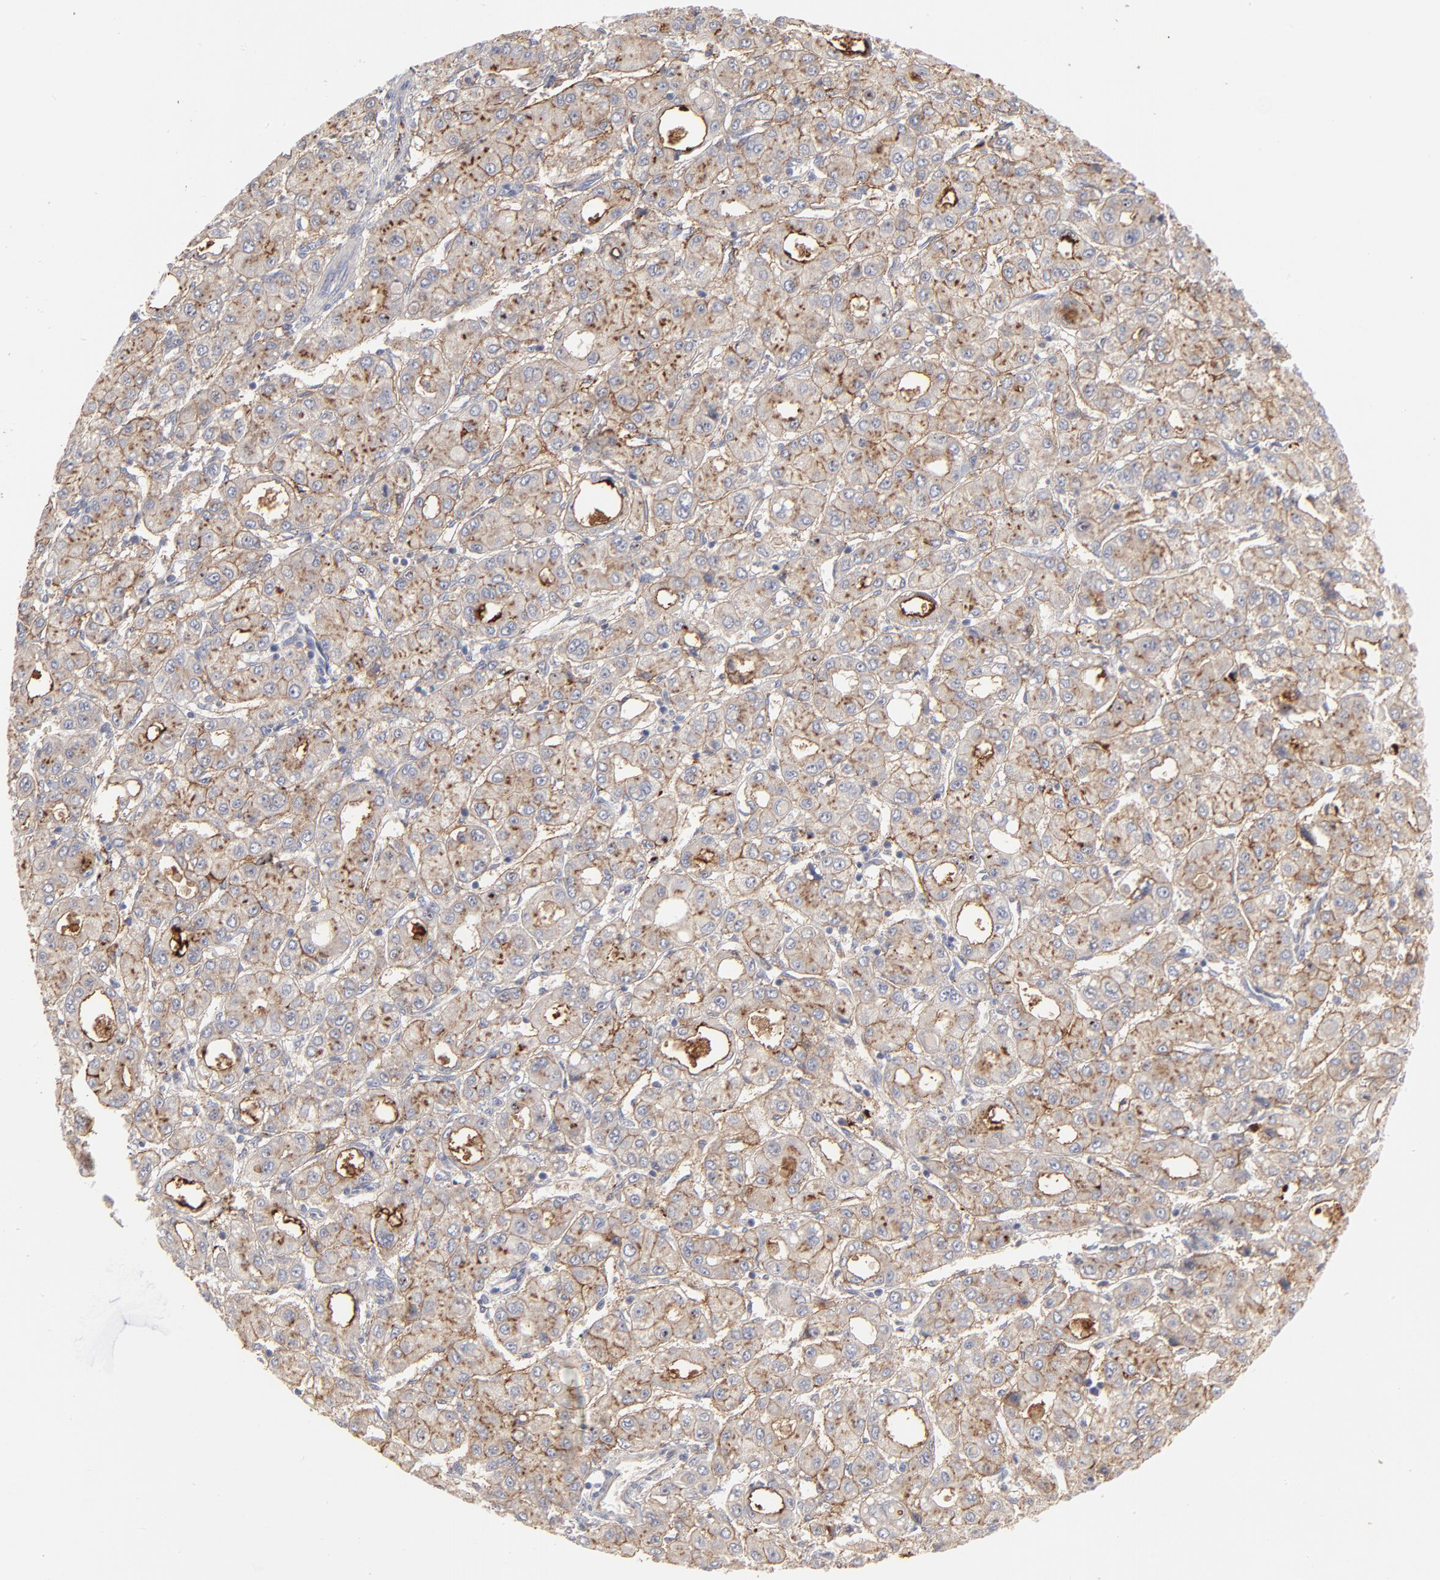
{"staining": {"intensity": "strong", "quantity": "25%-75%", "location": "cytoplasmic/membranous"}, "tissue": "liver cancer", "cell_type": "Tumor cells", "image_type": "cancer", "snomed": [{"axis": "morphology", "description": "Carcinoma, Hepatocellular, NOS"}, {"axis": "topography", "description": "Liver"}], "caption": "Immunohistochemical staining of human liver cancer reveals strong cytoplasmic/membranous protein staining in about 25%-75% of tumor cells.", "gene": "CCR3", "patient": {"sex": "male", "age": 69}}